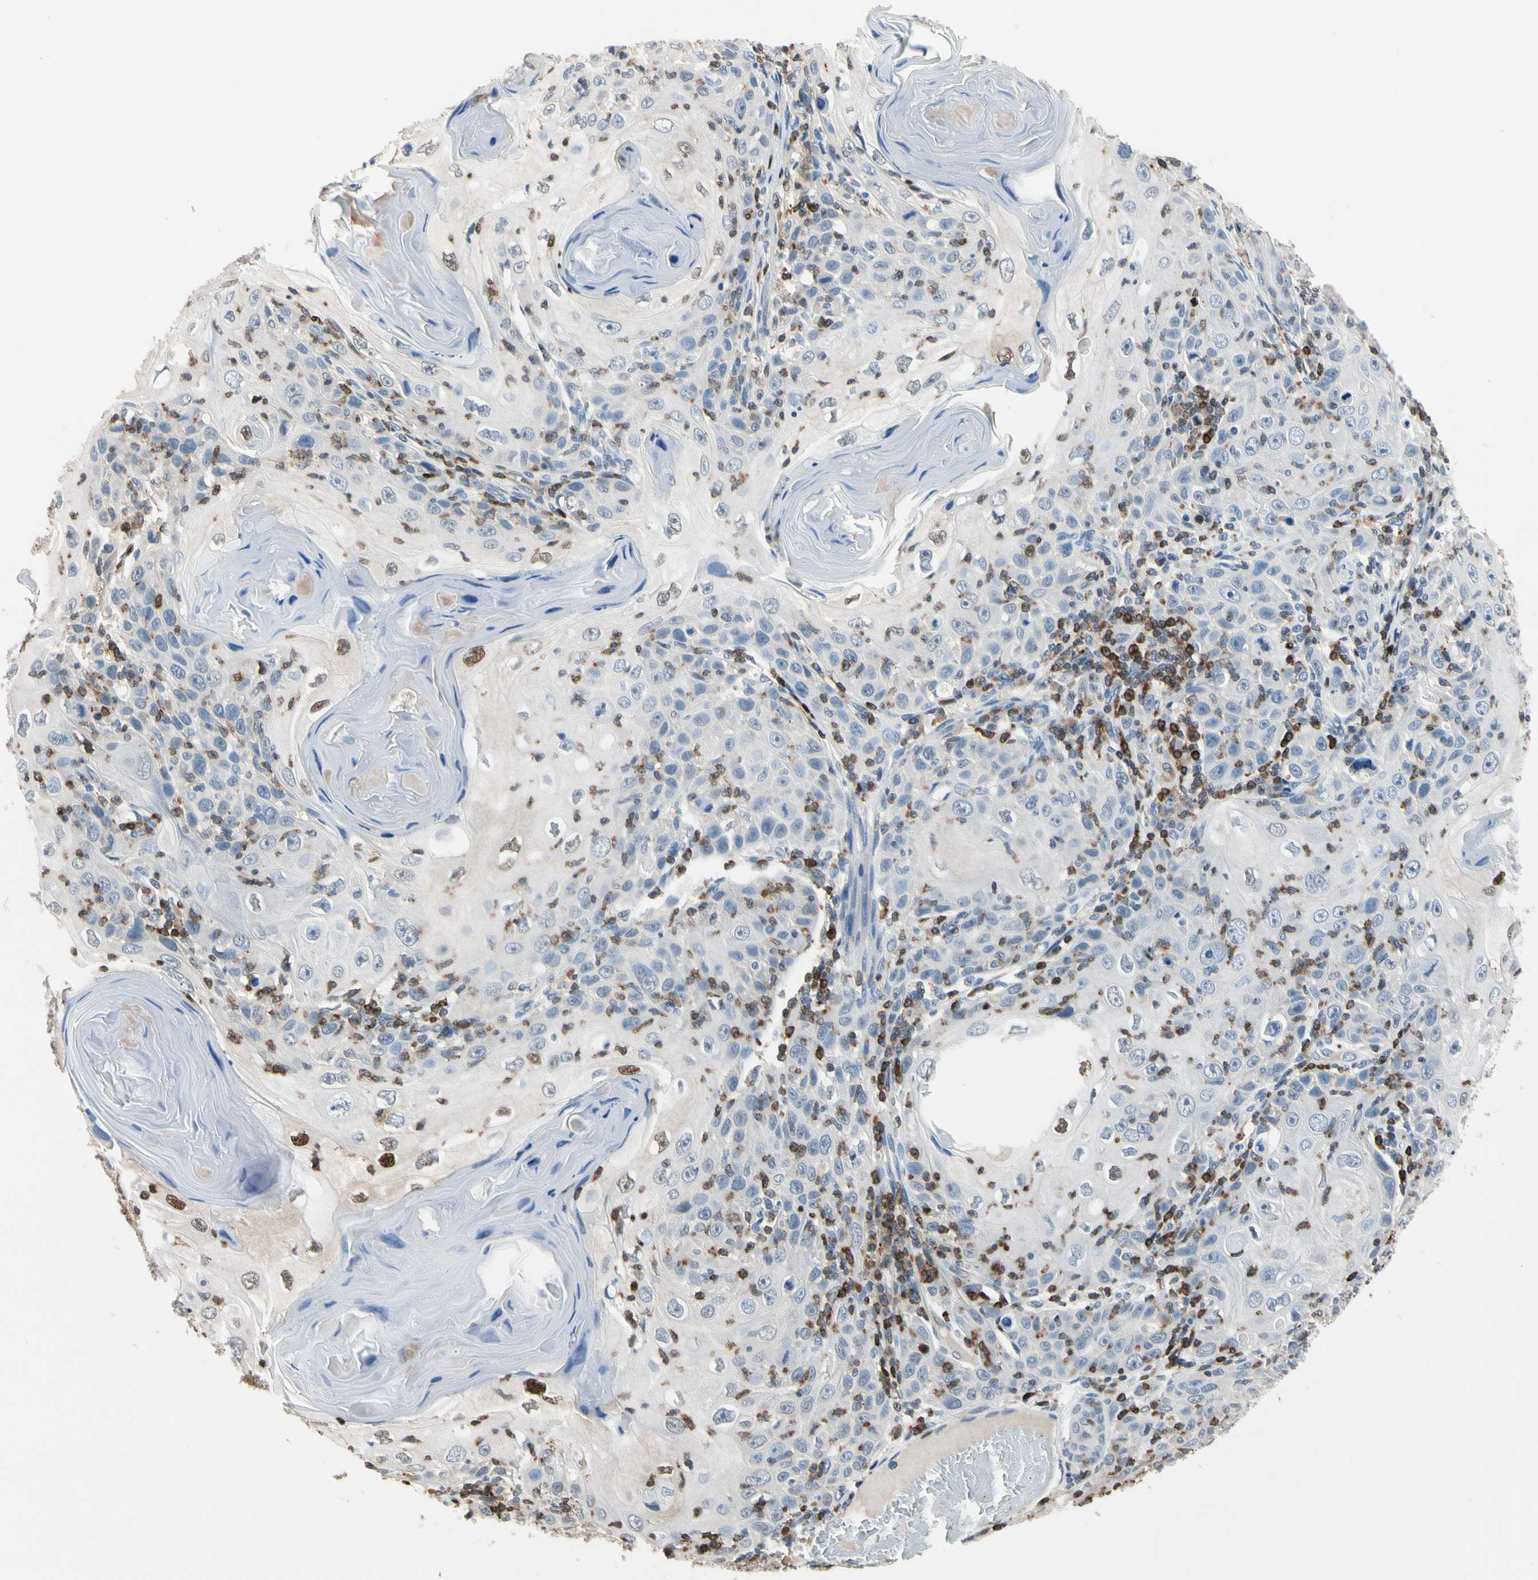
{"staining": {"intensity": "strong", "quantity": "<25%", "location": "nuclear"}, "tissue": "skin cancer", "cell_type": "Tumor cells", "image_type": "cancer", "snomed": [{"axis": "morphology", "description": "Squamous cell carcinoma, NOS"}, {"axis": "topography", "description": "Skin"}], "caption": "A medium amount of strong nuclear expression is appreciated in approximately <25% of tumor cells in skin squamous cell carcinoma tissue.", "gene": "NFATC2", "patient": {"sex": "female", "age": 88}}